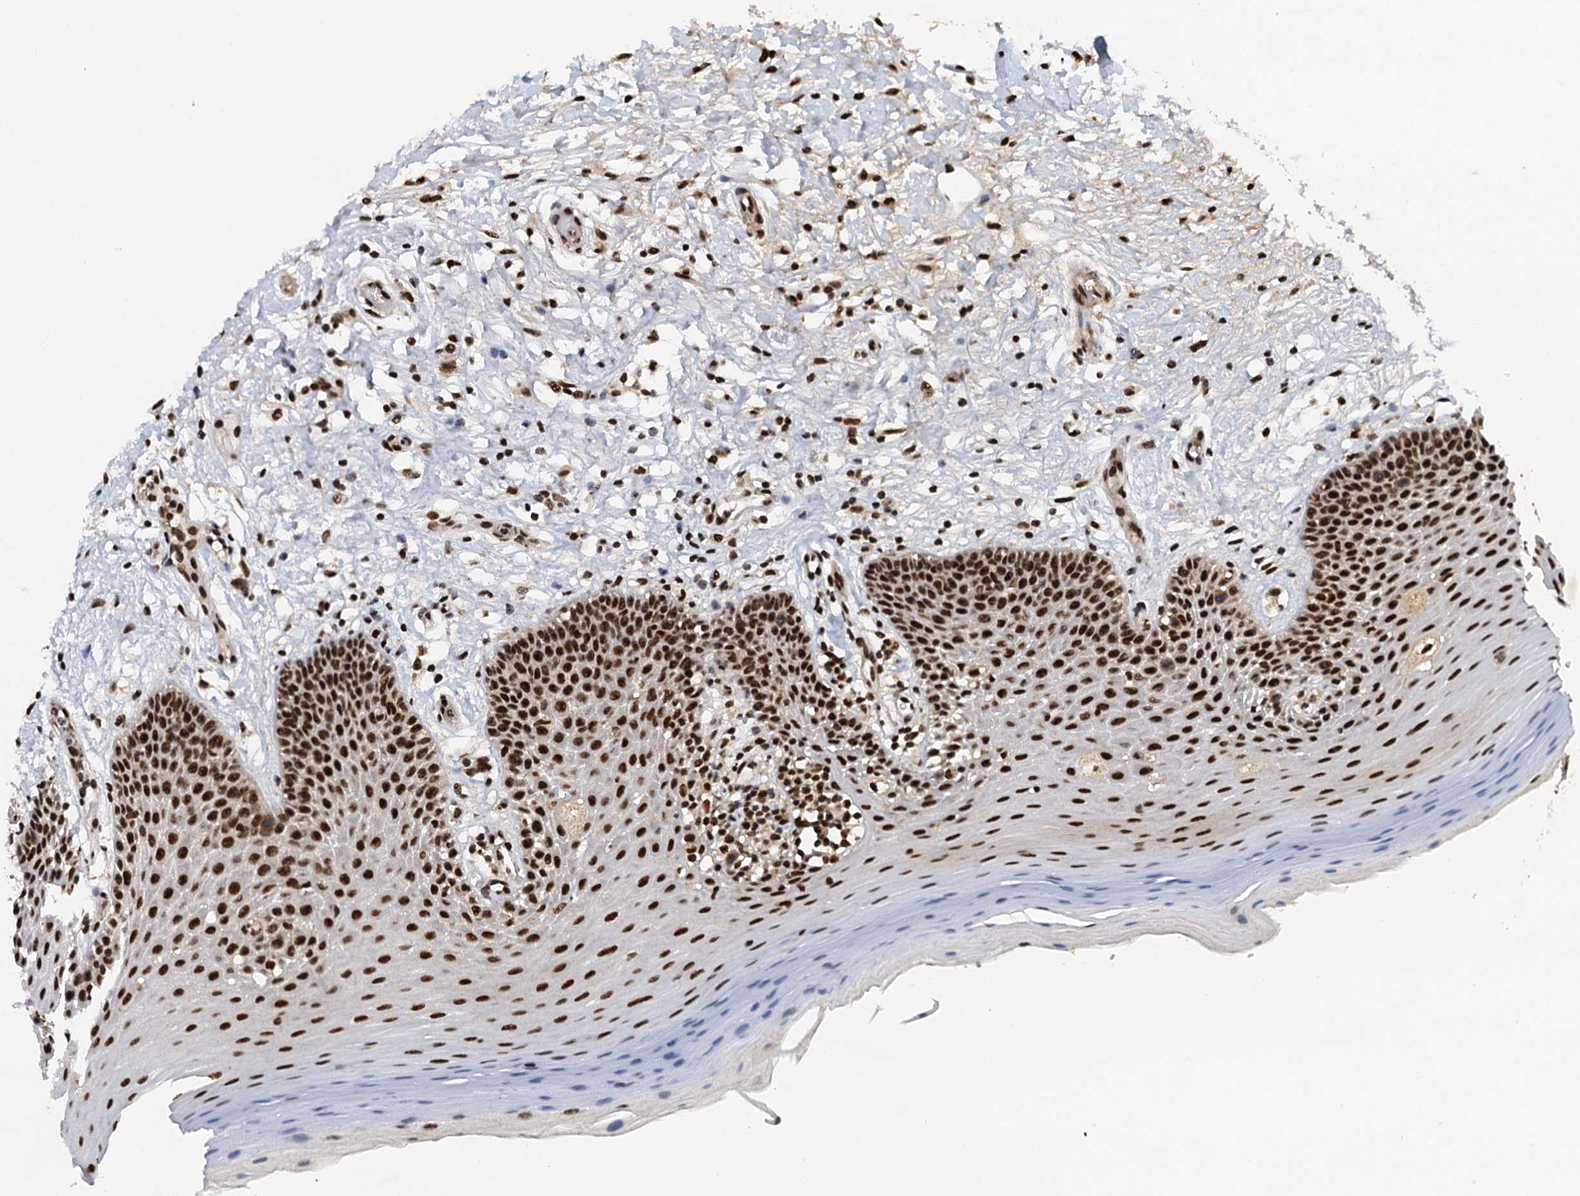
{"staining": {"intensity": "strong", "quantity": ">75%", "location": "nuclear"}, "tissue": "oral mucosa", "cell_type": "Squamous epithelial cells", "image_type": "normal", "snomed": [{"axis": "morphology", "description": "Normal tissue, NOS"}, {"axis": "topography", "description": "Oral tissue"}, {"axis": "topography", "description": "Tounge, NOS"}], "caption": "Protein expression analysis of benign human oral mucosa reveals strong nuclear staining in approximately >75% of squamous epithelial cells.", "gene": "ZC3H18", "patient": {"sex": "male", "age": 47}}